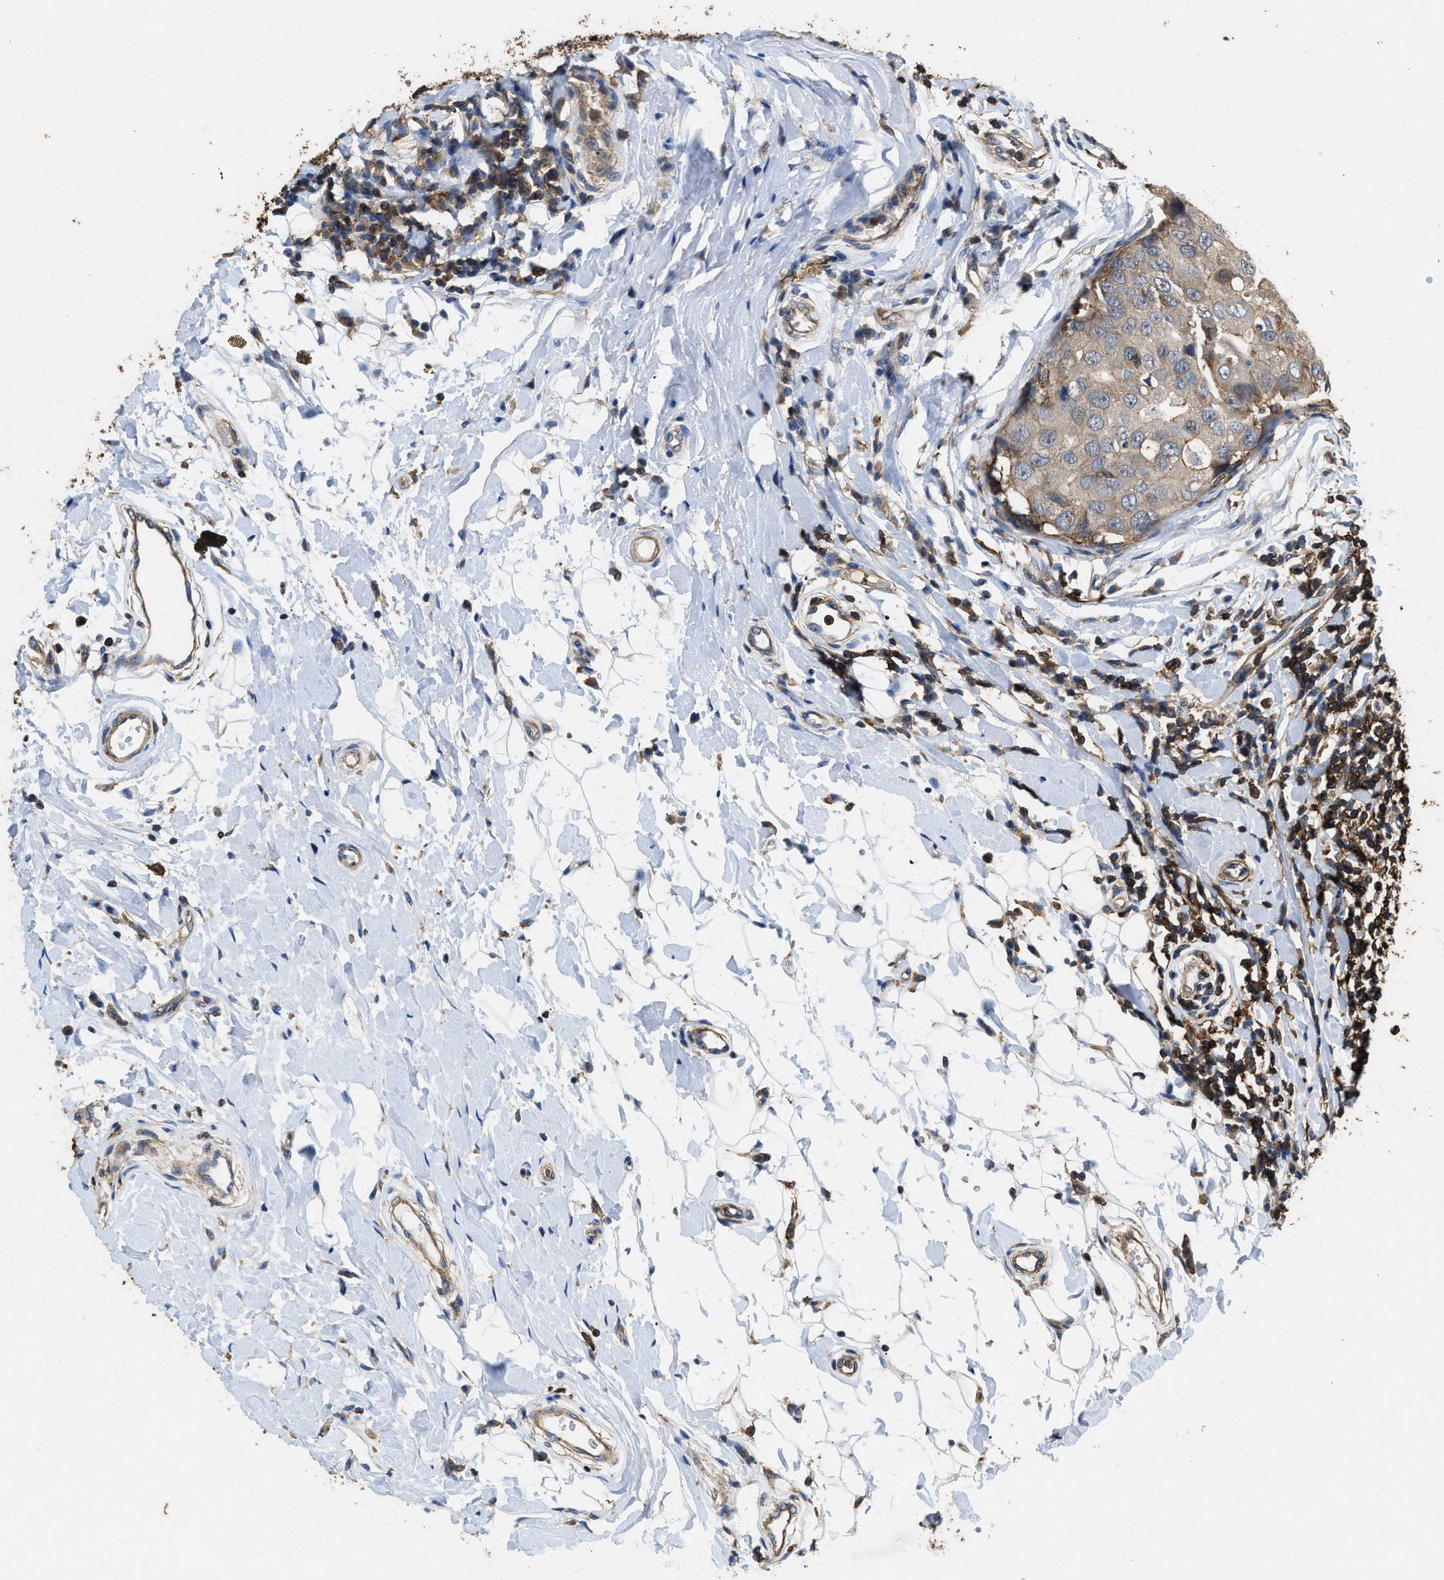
{"staining": {"intensity": "weak", "quantity": ">75%", "location": "cytoplasmic/membranous"}, "tissue": "breast cancer", "cell_type": "Tumor cells", "image_type": "cancer", "snomed": [{"axis": "morphology", "description": "Duct carcinoma"}, {"axis": "topography", "description": "Breast"}], "caption": "The immunohistochemical stain shows weak cytoplasmic/membranous positivity in tumor cells of breast cancer tissue.", "gene": "LINGO2", "patient": {"sex": "female", "age": 27}}